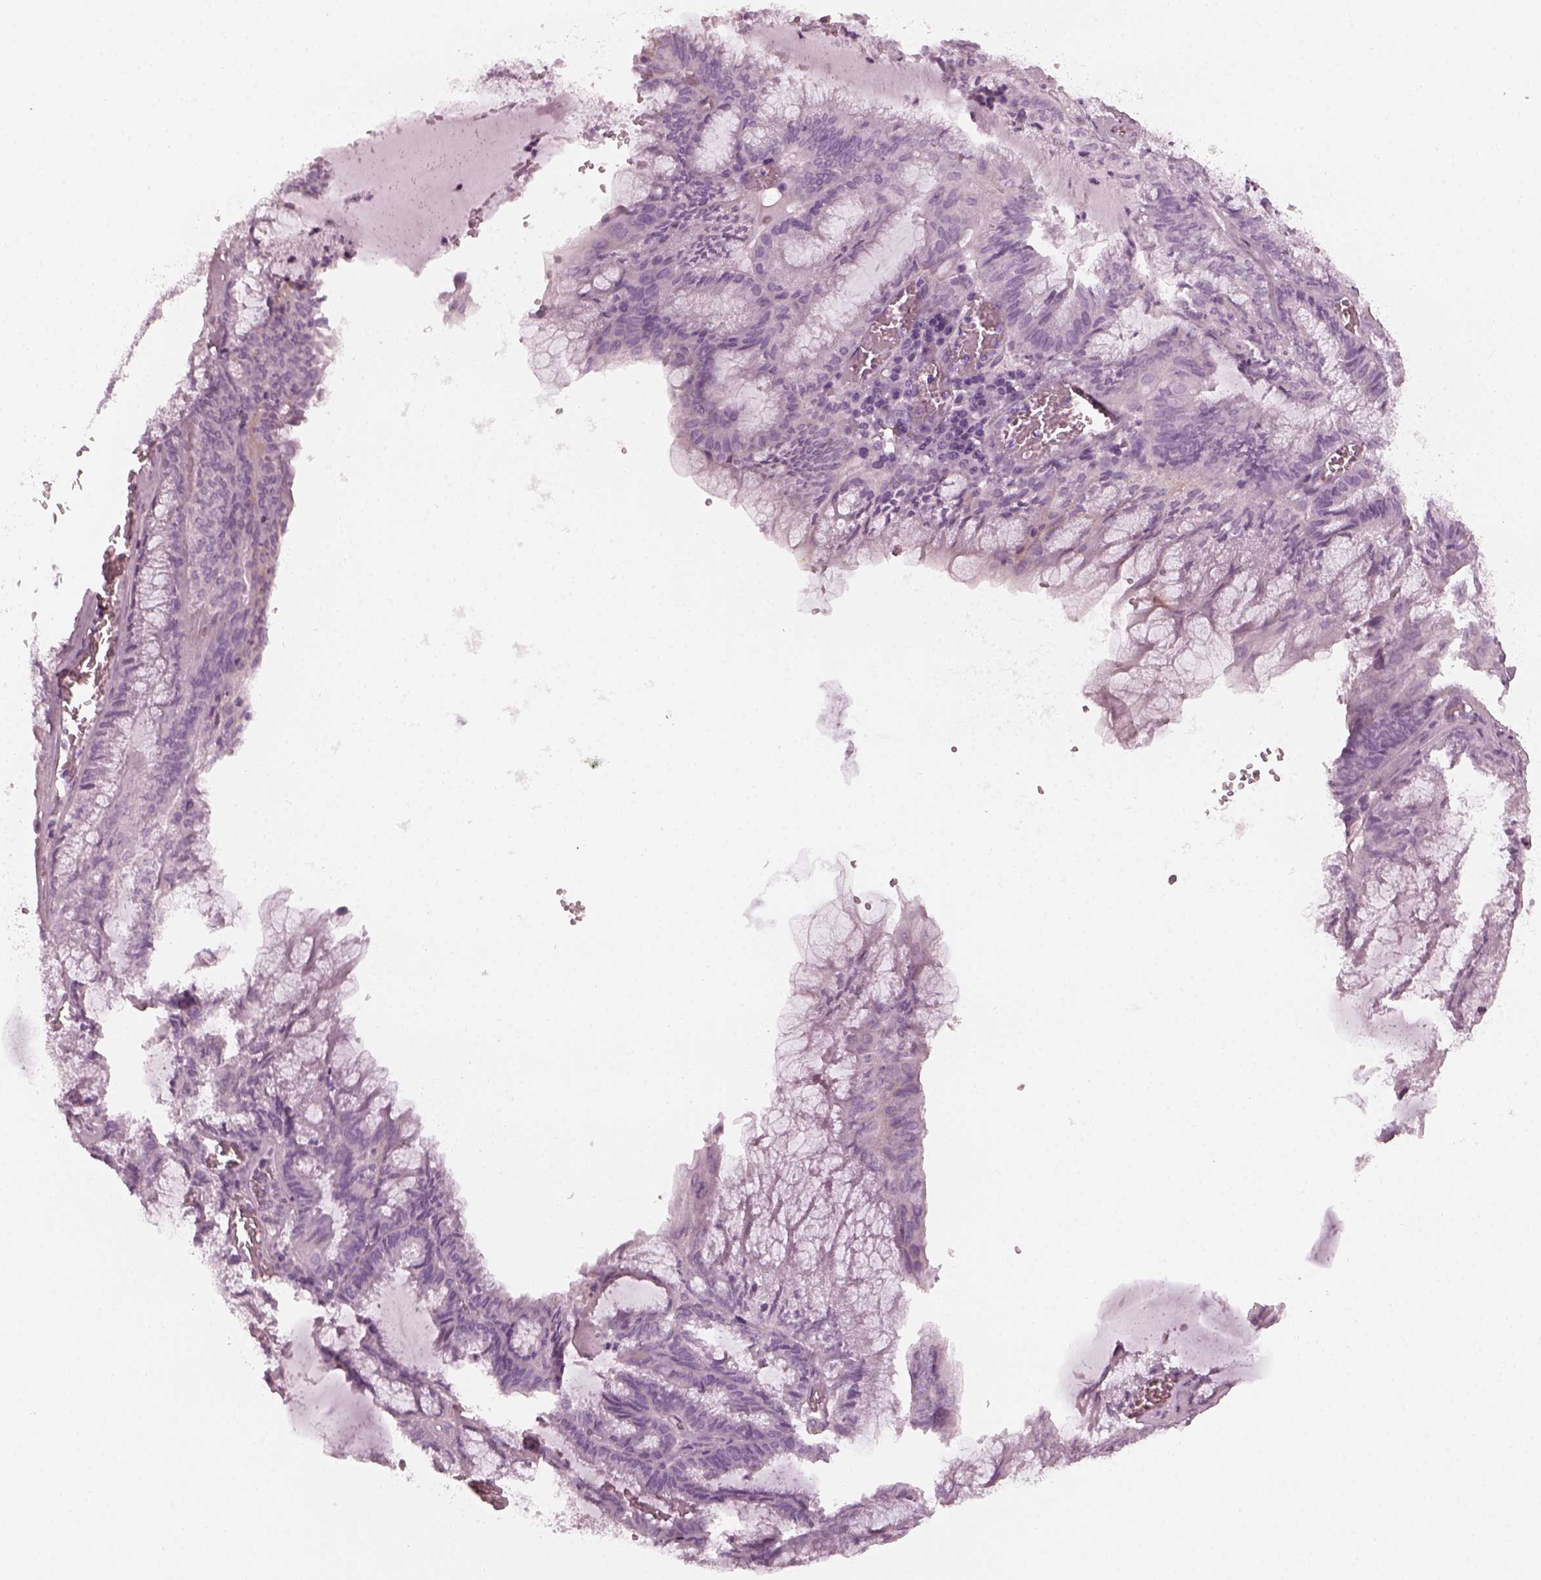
{"staining": {"intensity": "negative", "quantity": "none", "location": "none"}, "tissue": "endometrial cancer", "cell_type": "Tumor cells", "image_type": "cancer", "snomed": [{"axis": "morphology", "description": "Carcinoma, NOS"}, {"axis": "topography", "description": "Endometrium"}], "caption": "Immunohistochemistry micrograph of human endometrial carcinoma stained for a protein (brown), which shows no expression in tumor cells.", "gene": "CRYBA2", "patient": {"sex": "female", "age": 62}}